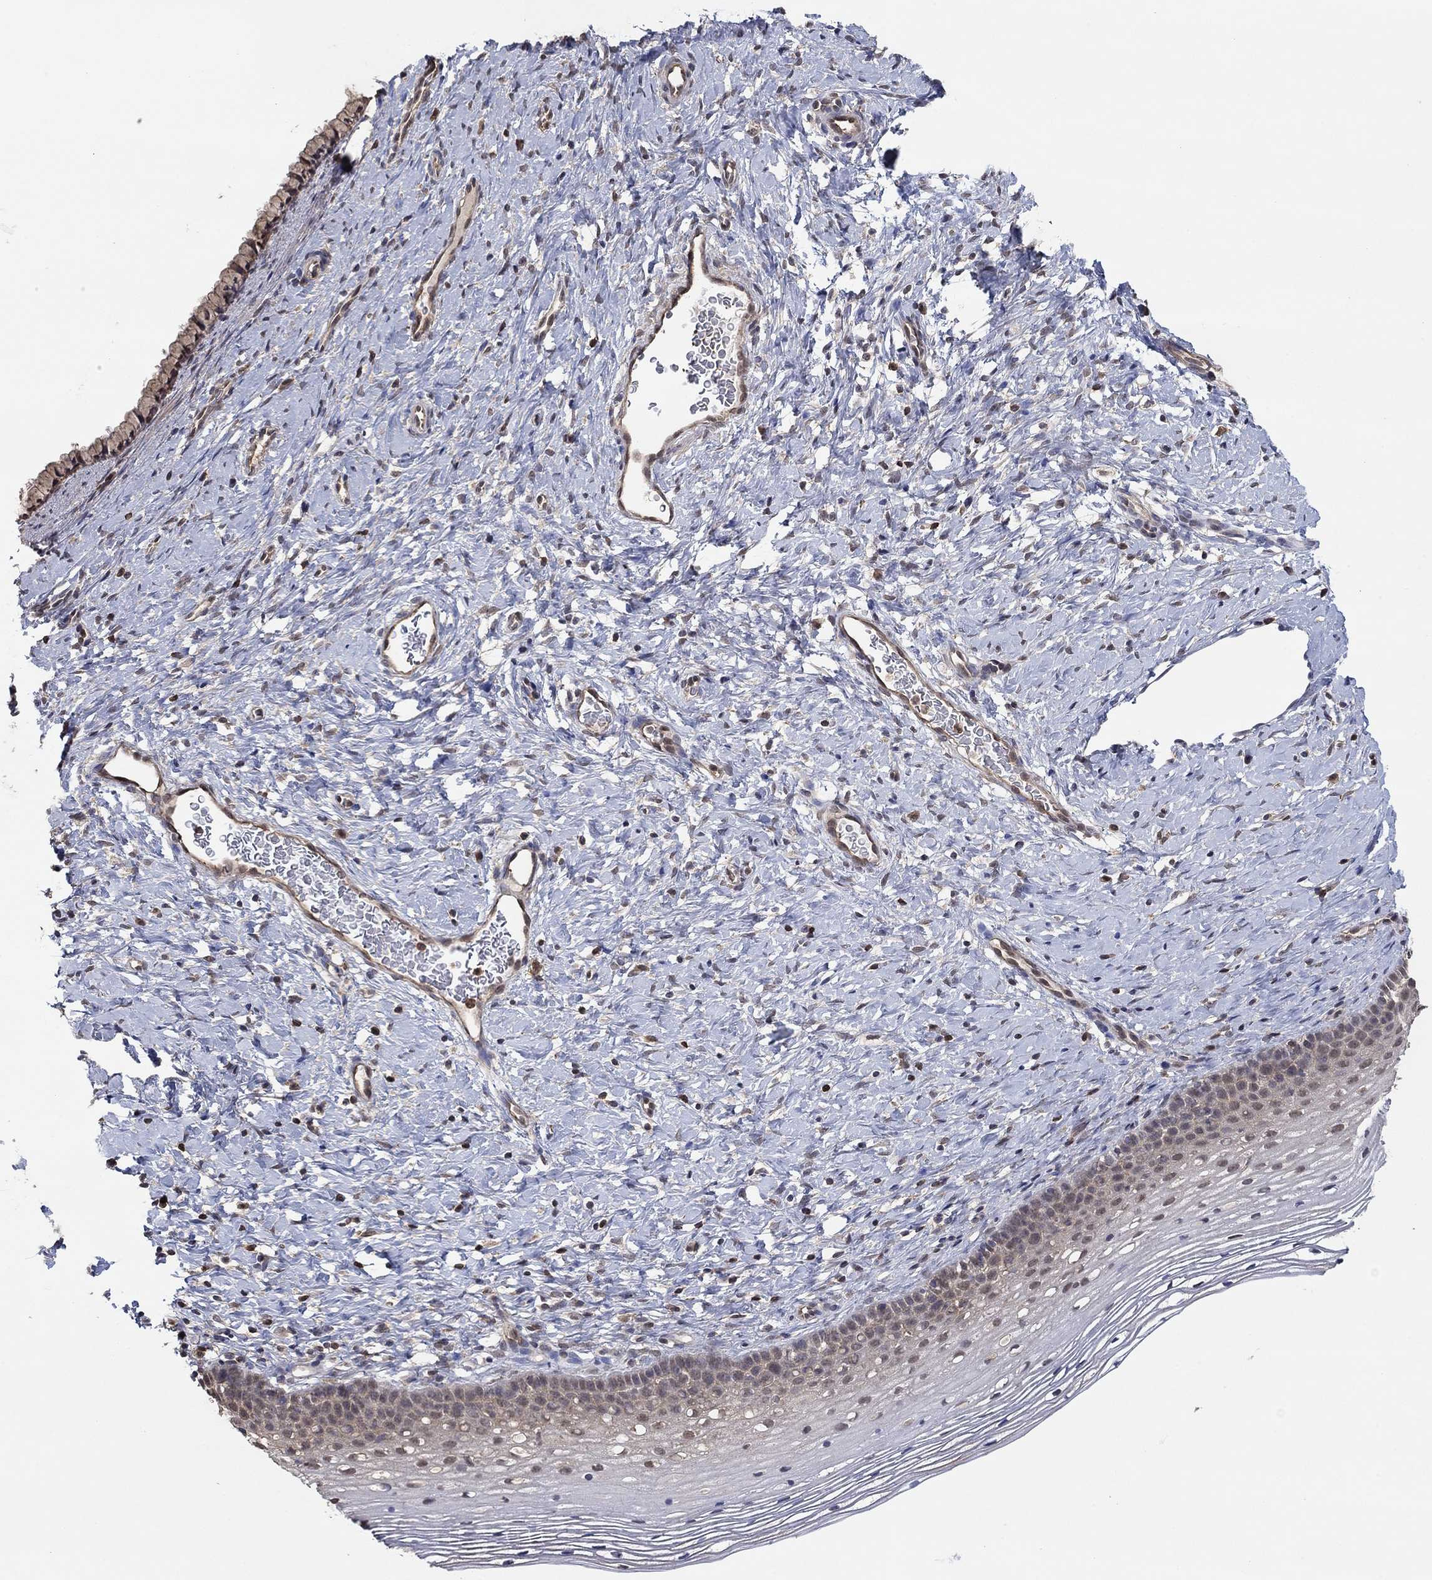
{"staining": {"intensity": "negative", "quantity": "none", "location": "none"}, "tissue": "cervix", "cell_type": "Glandular cells", "image_type": "normal", "snomed": [{"axis": "morphology", "description": "Normal tissue, NOS"}, {"axis": "topography", "description": "Cervix"}], "caption": "High magnification brightfield microscopy of unremarkable cervix stained with DAB (brown) and counterstained with hematoxylin (blue): glandular cells show no significant expression.", "gene": "RNF114", "patient": {"sex": "female", "age": 39}}